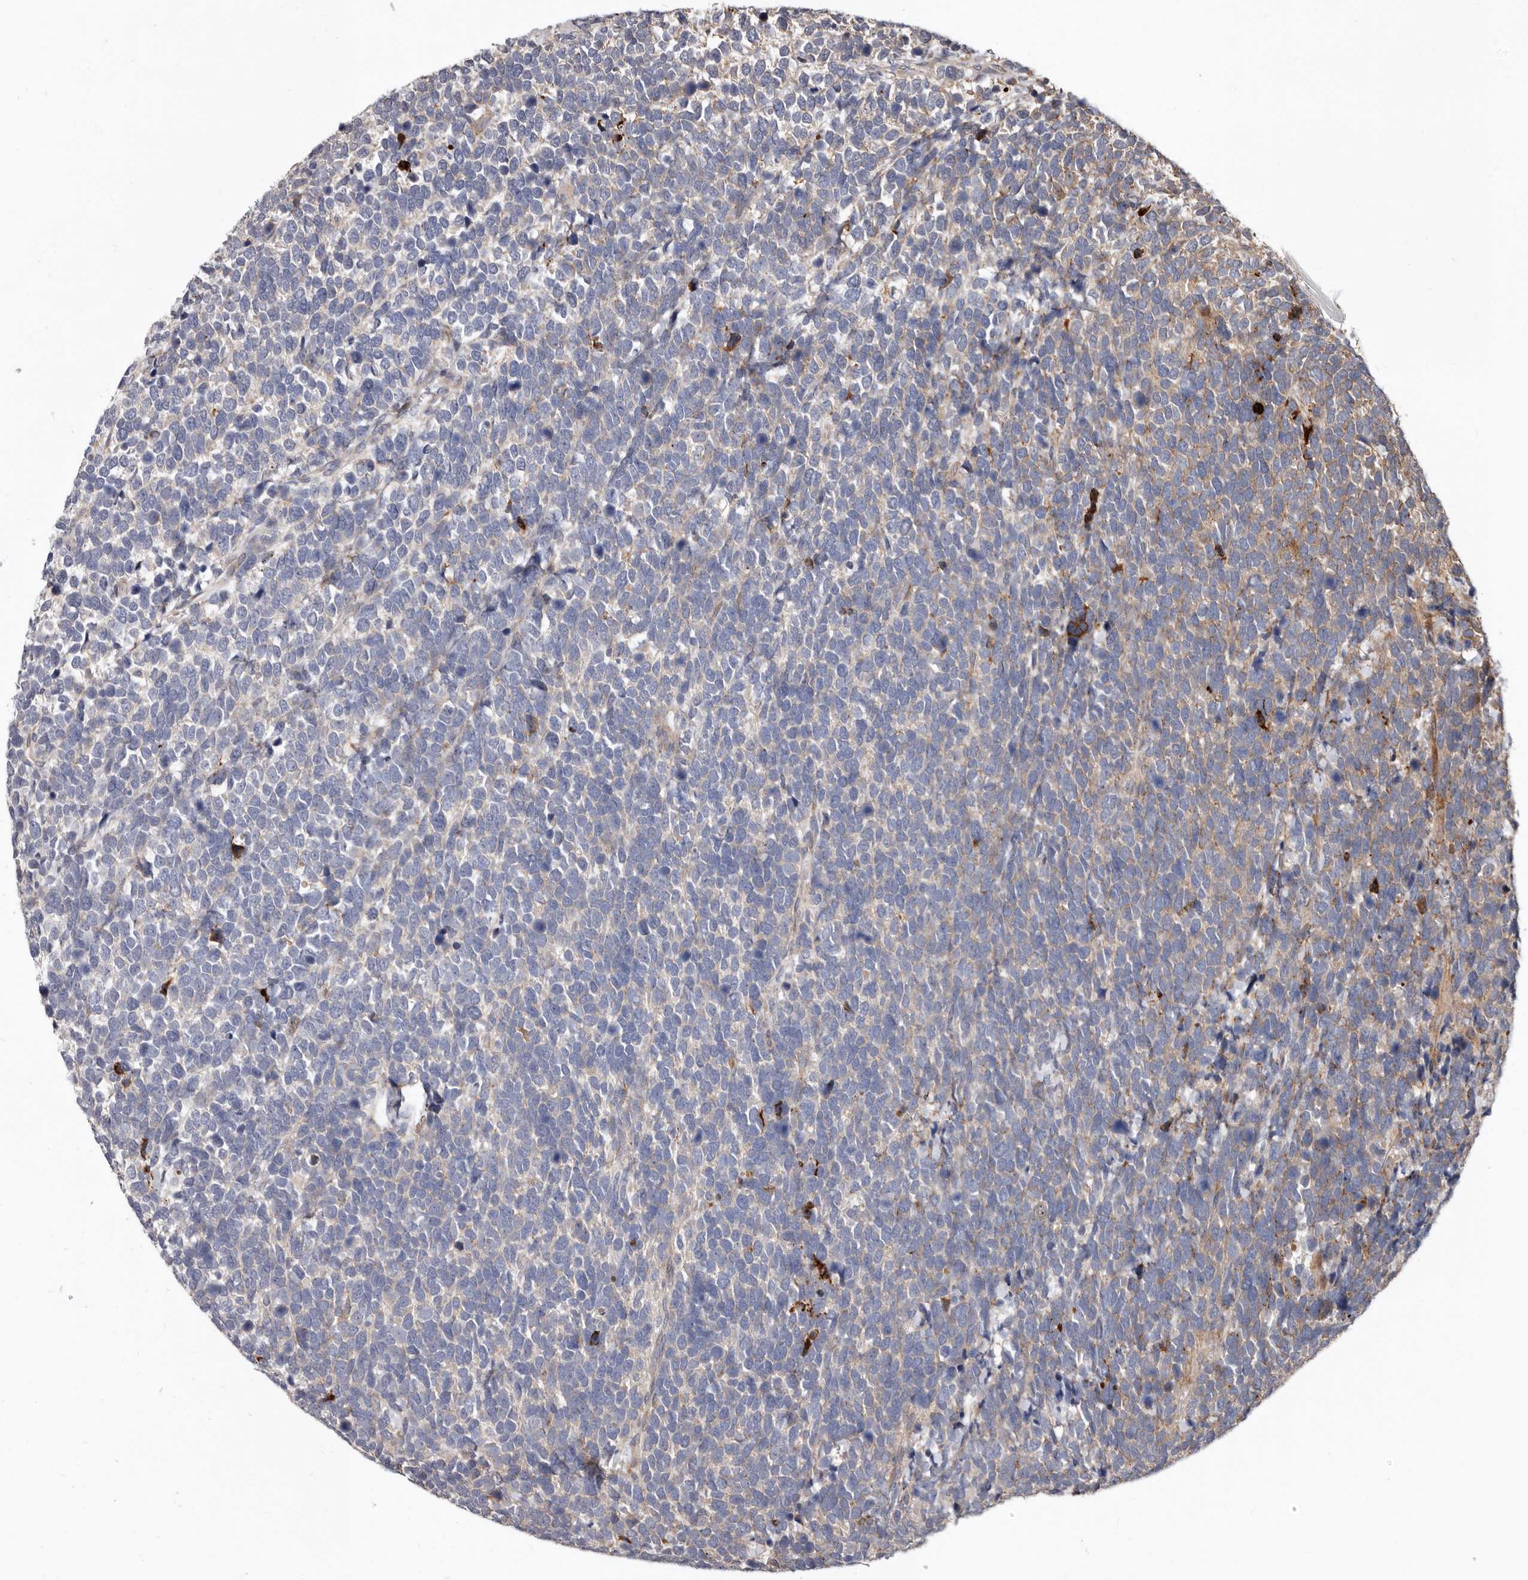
{"staining": {"intensity": "negative", "quantity": "none", "location": "none"}, "tissue": "urothelial cancer", "cell_type": "Tumor cells", "image_type": "cancer", "snomed": [{"axis": "morphology", "description": "Urothelial carcinoma, High grade"}, {"axis": "topography", "description": "Urinary bladder"}], "caption": "High power microscopy micrograph of an immunohistochemistry (IHC) image of urothelial carcinoma (high-grade), revealing no significant staining in tumor cells.", "gene": "WEE2", "patient": {"sex": "female", "age": 82}}